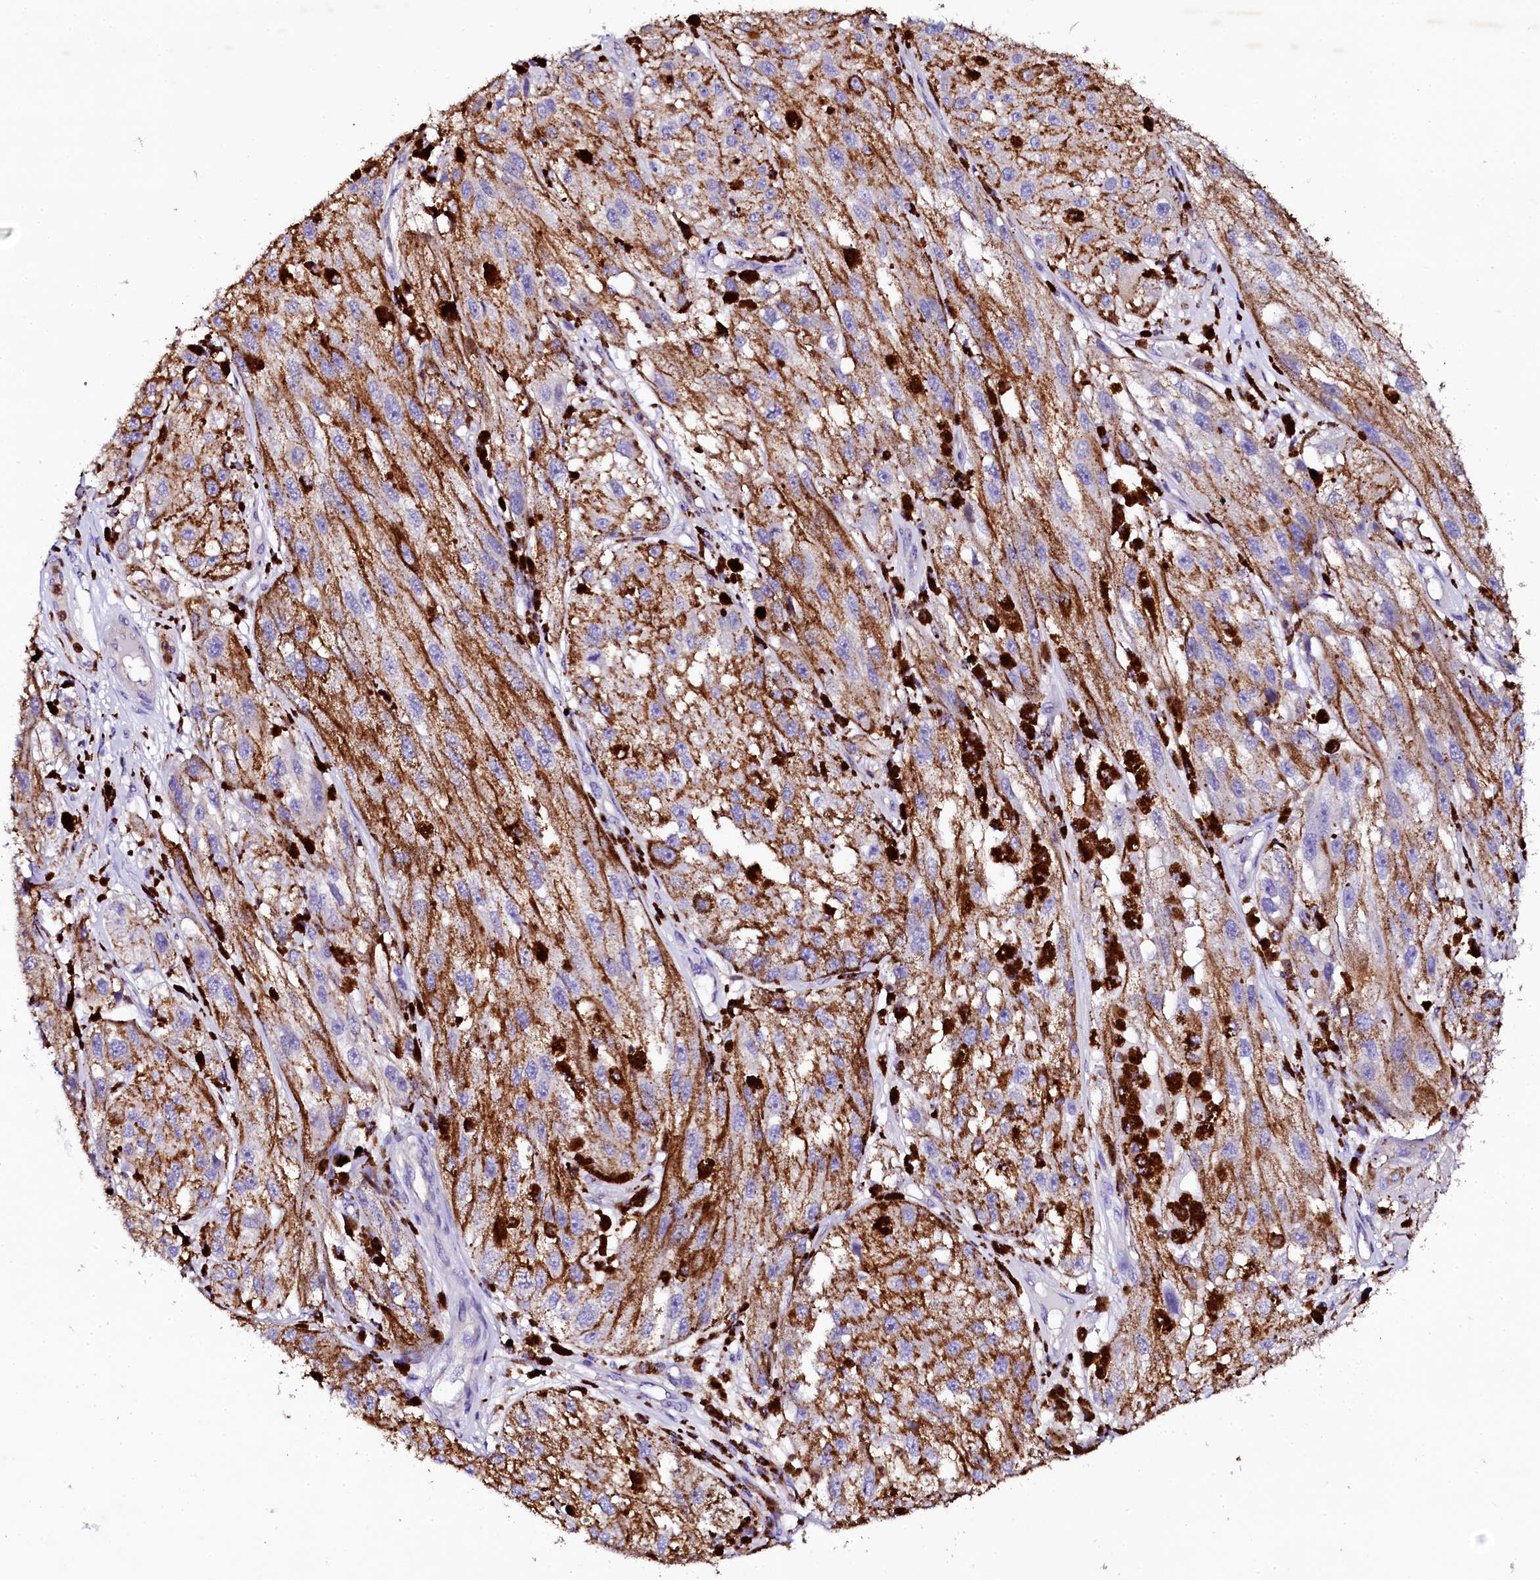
{"staining": {"intensity": "moderate", "quantity": "<25%", "location": "cytoplasmic/membranous"}, "tissue": "melanoma", "cell_type": "Tumor cells", "image_type": "cancer", "snomed": [{"axis": "morphology", "description": "Malignant melanoma, NOS"}, {"axis": "topography", "description": "Skin"}], "caption": "Tumor cells exhibit low levels of moderate cytoplasmic/membranous staining in approximately <25% of cells in melanoma.", "gene": "NAA16", "patient": {"sex": "male", "age": 88}}